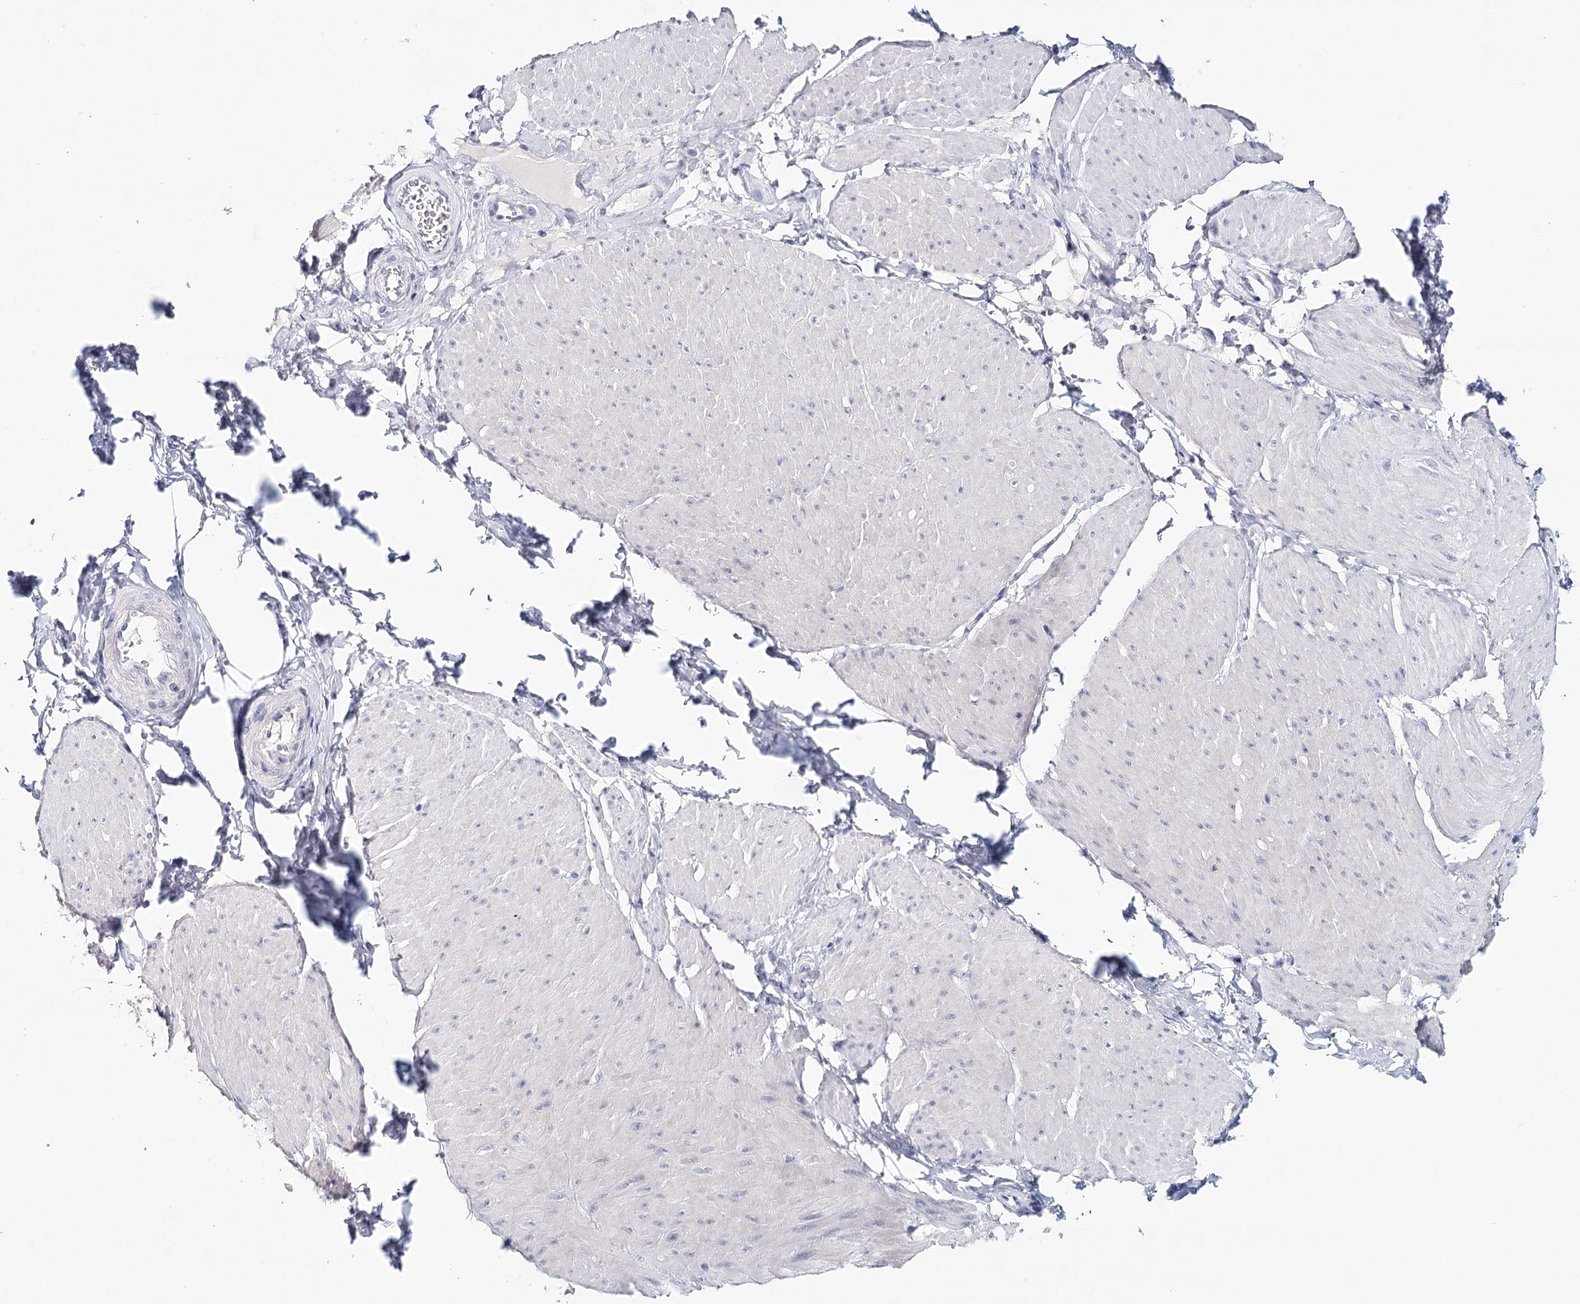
{"staining": {"intensity": "negative", "quantity": "none", "location": "none"}, "tissue": "smooth muscle", "cell_type": "Smooth muscle cells", "image_type": "normal", "snomed": [{"axis": "morphology", "description": "Urothelial carcinoma, High grade"}, {"axis": "topography", "description": "Urinary bladder"}], "caption": "IHC photomicrograph of unremarkable smooth muscle: human smooth muscle stained with DAB displays no significant protein expression in smooth muscle cells.", "gene": "HSPA4L", "patient": {"sex": "male", "age": 46}}